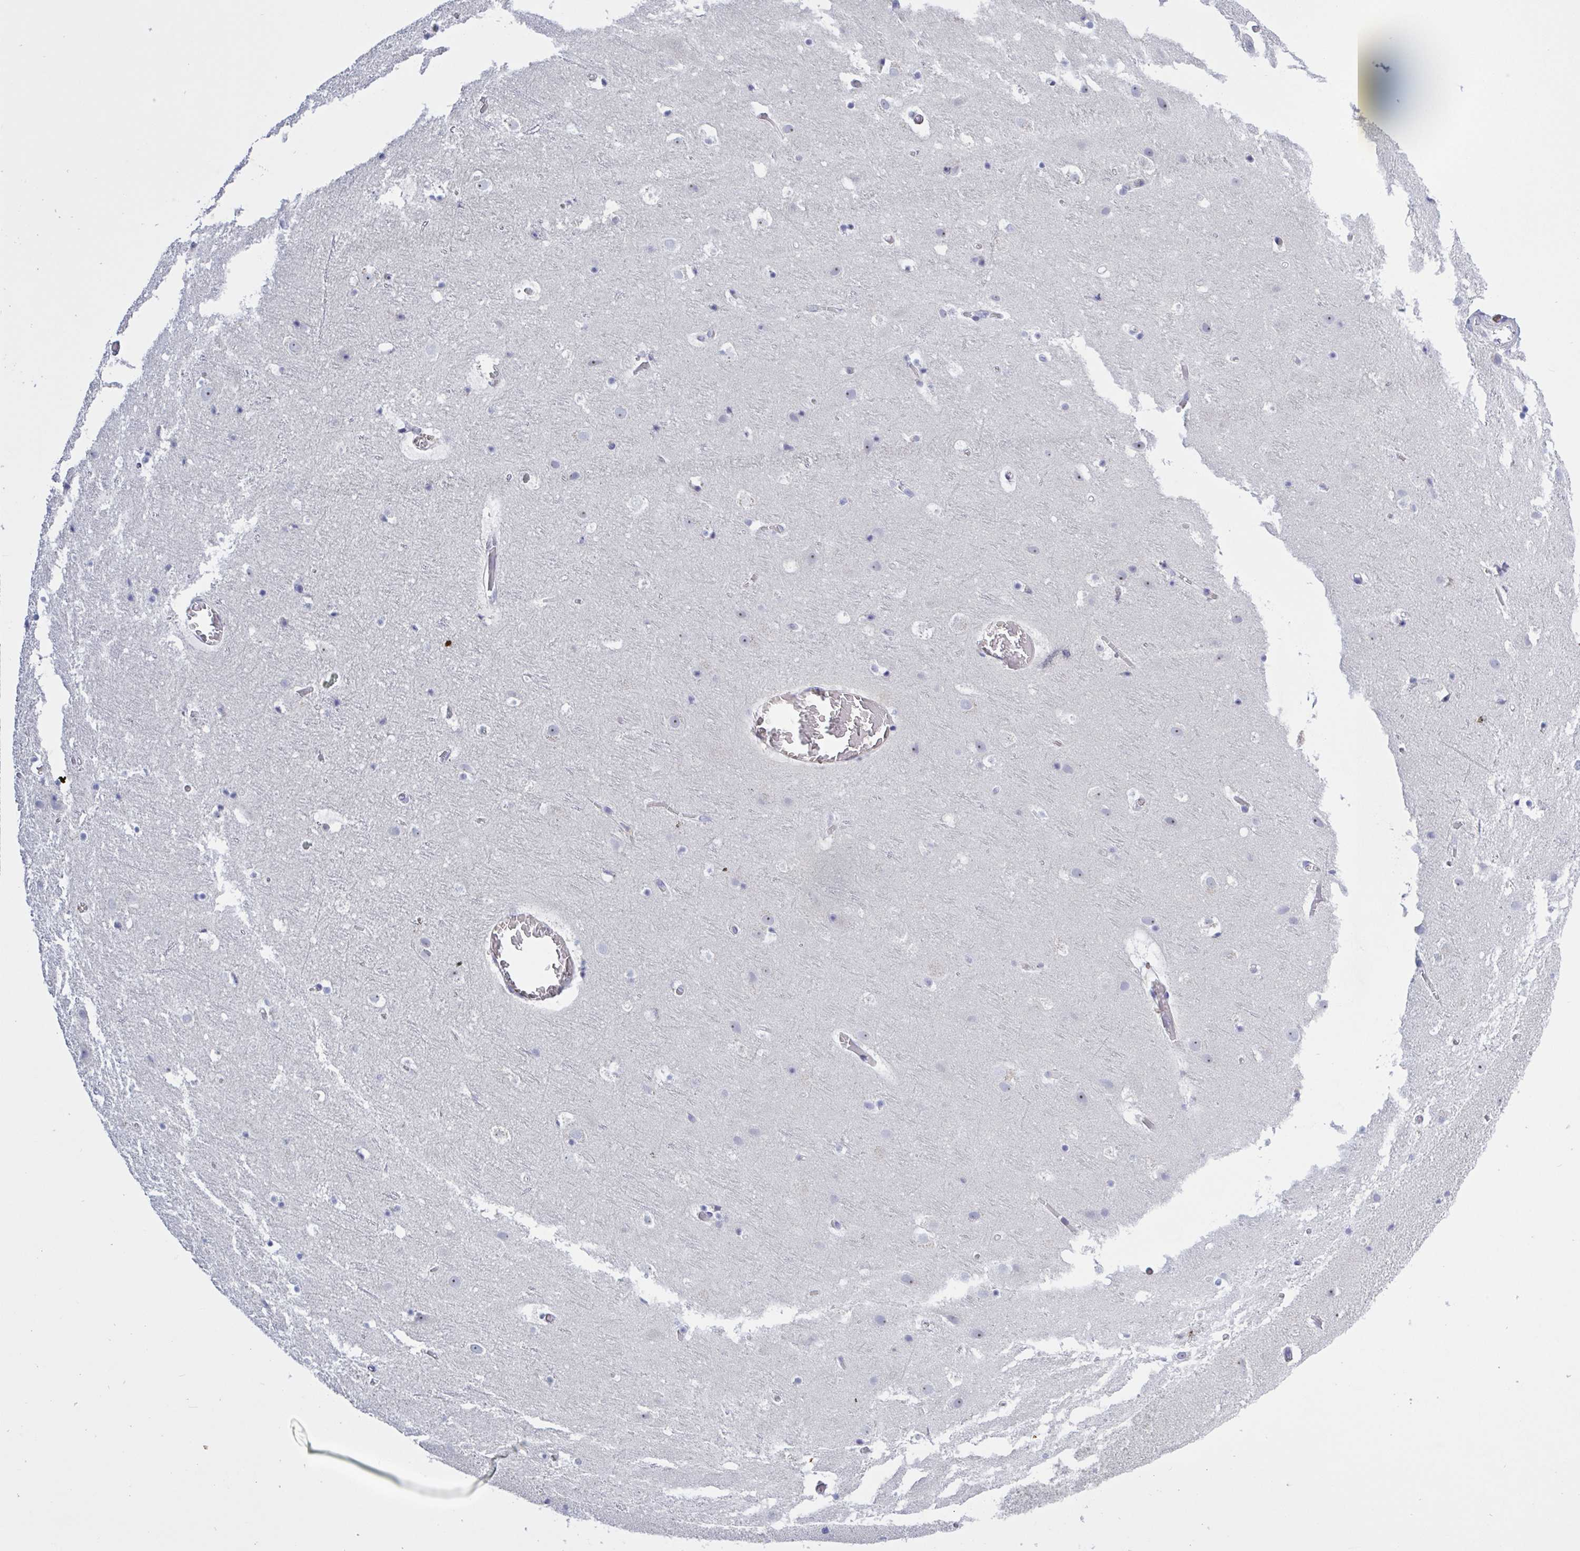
{"staining": {"intensity": "negative", "quantity": "none", "location": "none"}, "tissue": "cerebral cortex", "cell_type": "Endothelial cells", "image_type": "normal", "snomed": [{"axis": "morphology", "description": "Normal tissue, NOS"}, {"axis": "topography", "description": "Cerebral cortex"}], "caption": "Endothelial cells show no significant protein staining in benign cerebral cortex.", "gene": "ST14", "patient": {"sex": "female", "age": 42}}